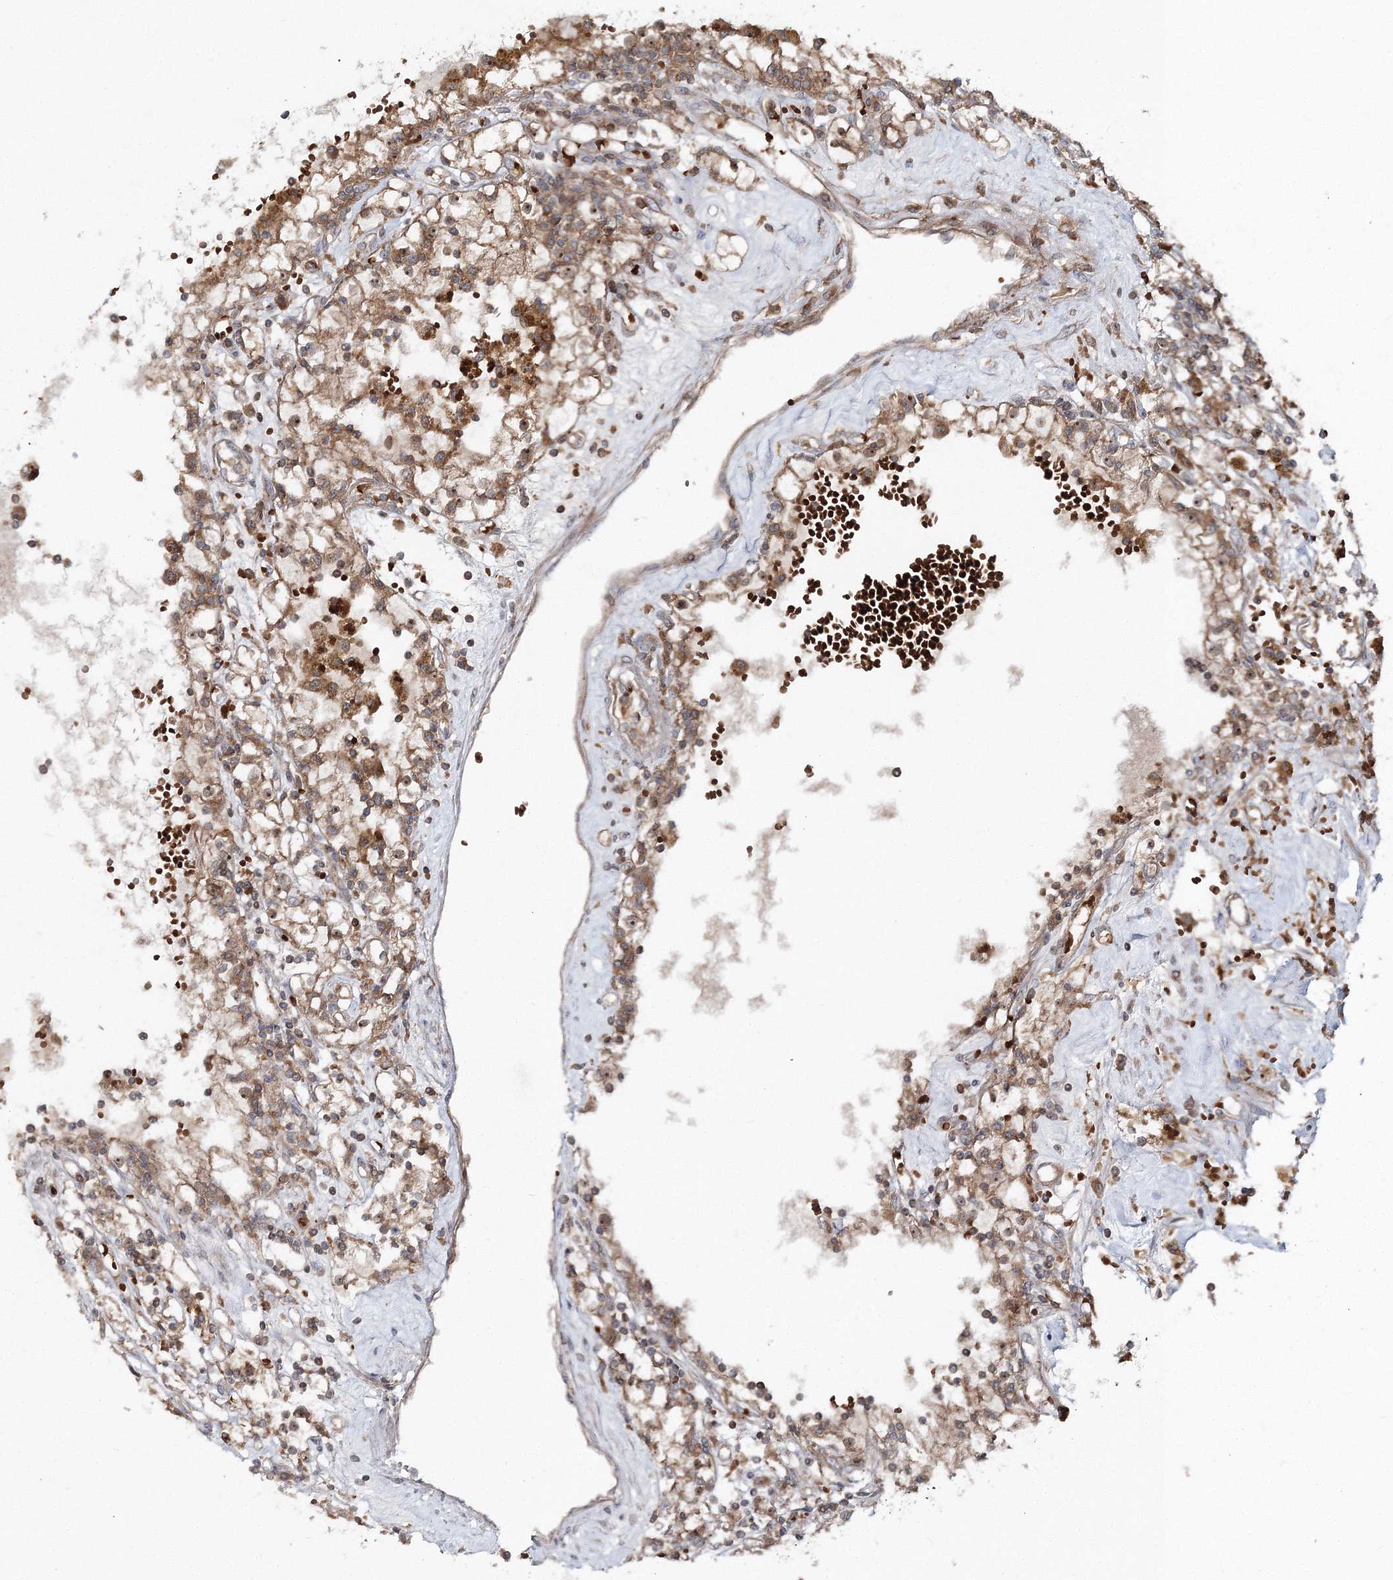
{"staining": {"intensity": "weak", "quantity": ">75%", "location": "cytoplasmic/membranous"}, "tissue": "renal cancer", "cell_type": "Tumor cells", "image_type": "cancer", "snomed": [{"axis": "morphology", "description": "Adenocarcinoma, NOS"}, {"axis": "topography", "description": "Kidney"}], "caption": "The immunohistochemical stain labels weak cytoplasmic/membranous positivity in tumor cells of renal cancer (adenocarcinoma) tissue.", "gene": "PCBD2", "patient": {"sex": "male", "age": 56}}